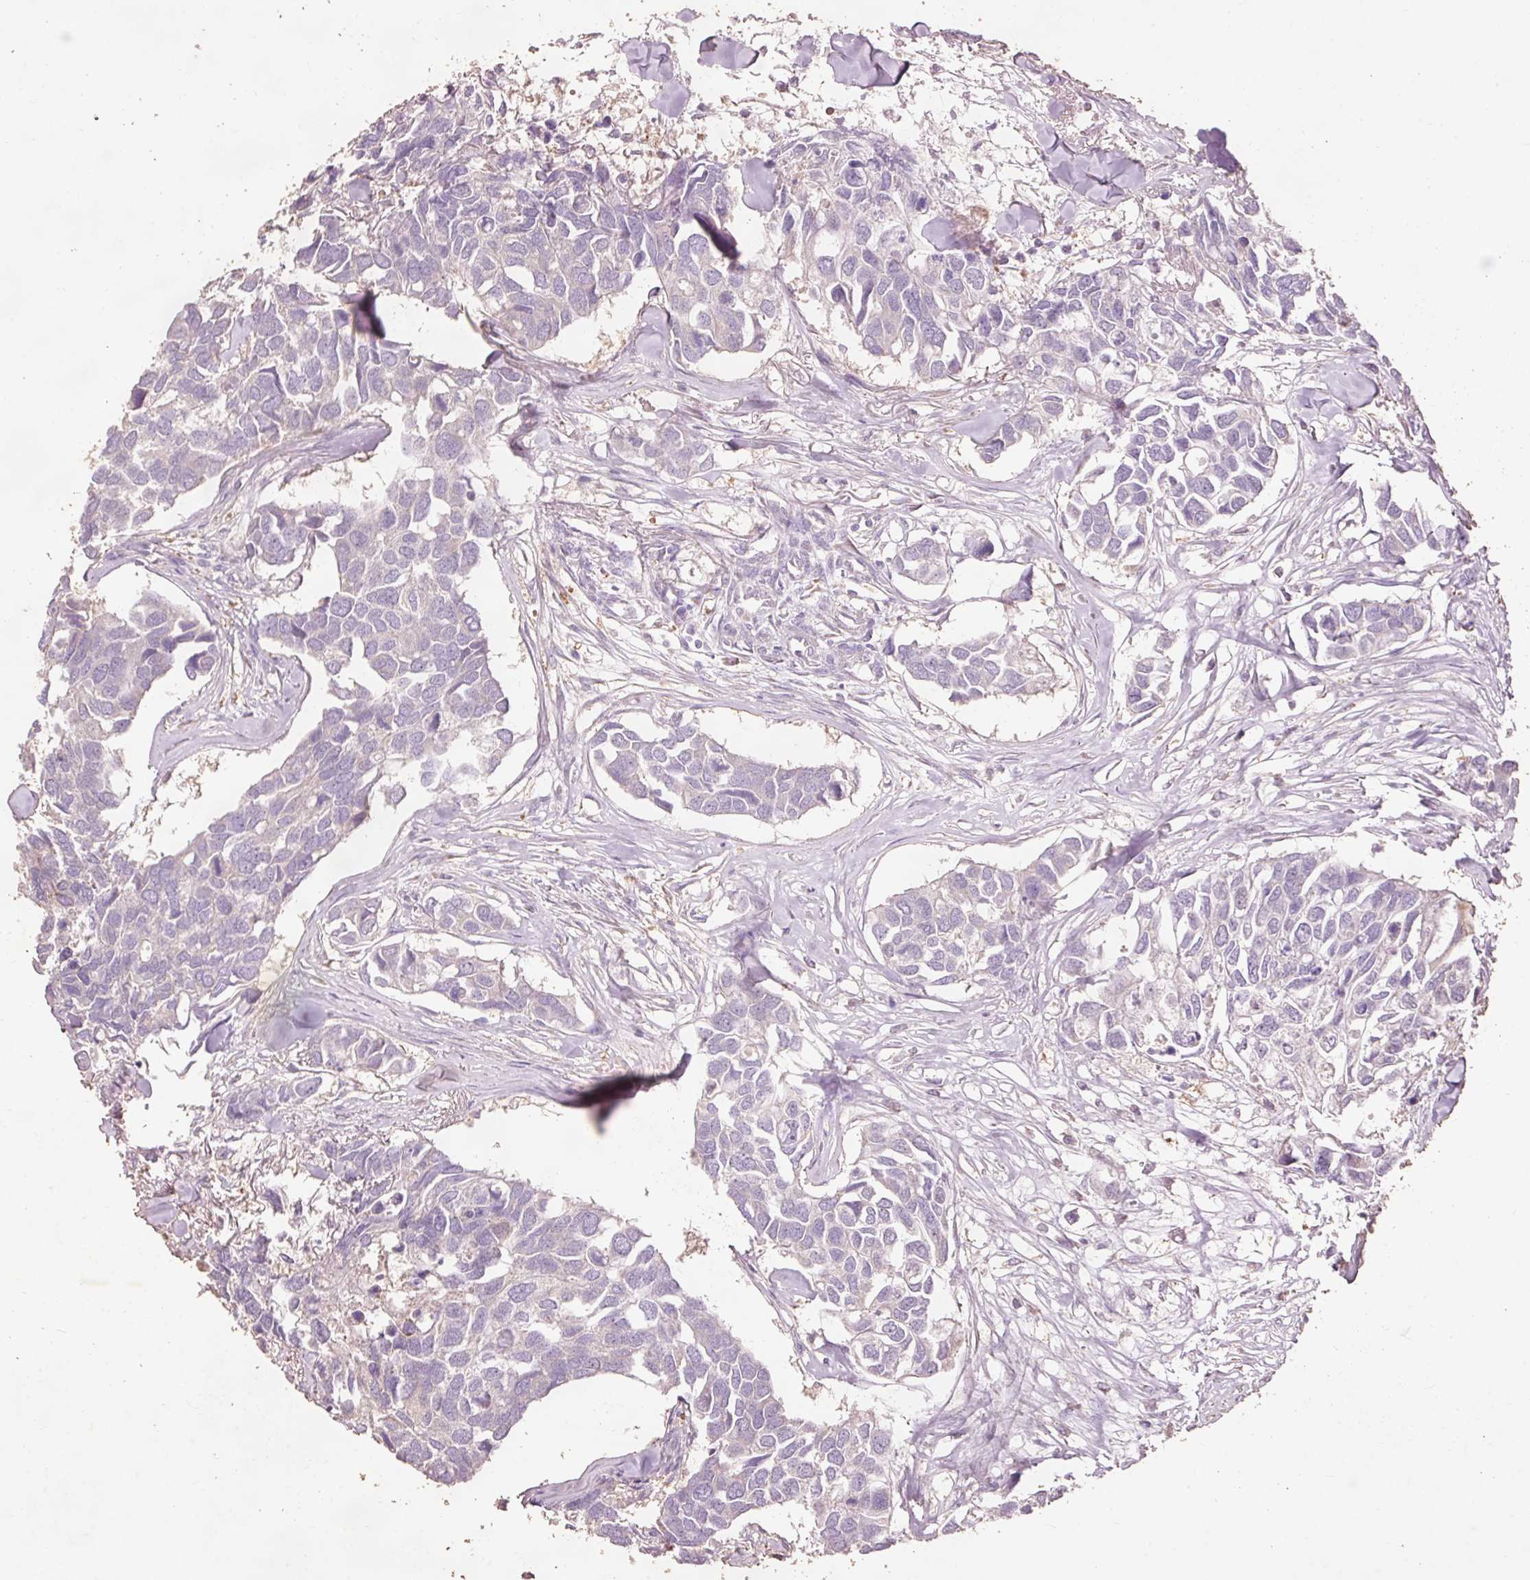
{"staining": {"intensity": "negative", "quantity": "none", "location": "none"}, "tissue": "breast cancer", "cell_type": "Tumor cells", "image_type": "cancer", "snomed": [{"axis": "morphology", "description": "Duct carcinoma"}, {"axis": "topography", "description": "Breast"}], "caption": "An immunohistochemistry histopathology image of intraductal carcinoma (breast) is shown. There is no staining in tumor cells of intraductal carcinoma (breast).", "gene": "PRDX5", "patient": {"sex": "female", "age": 83}}